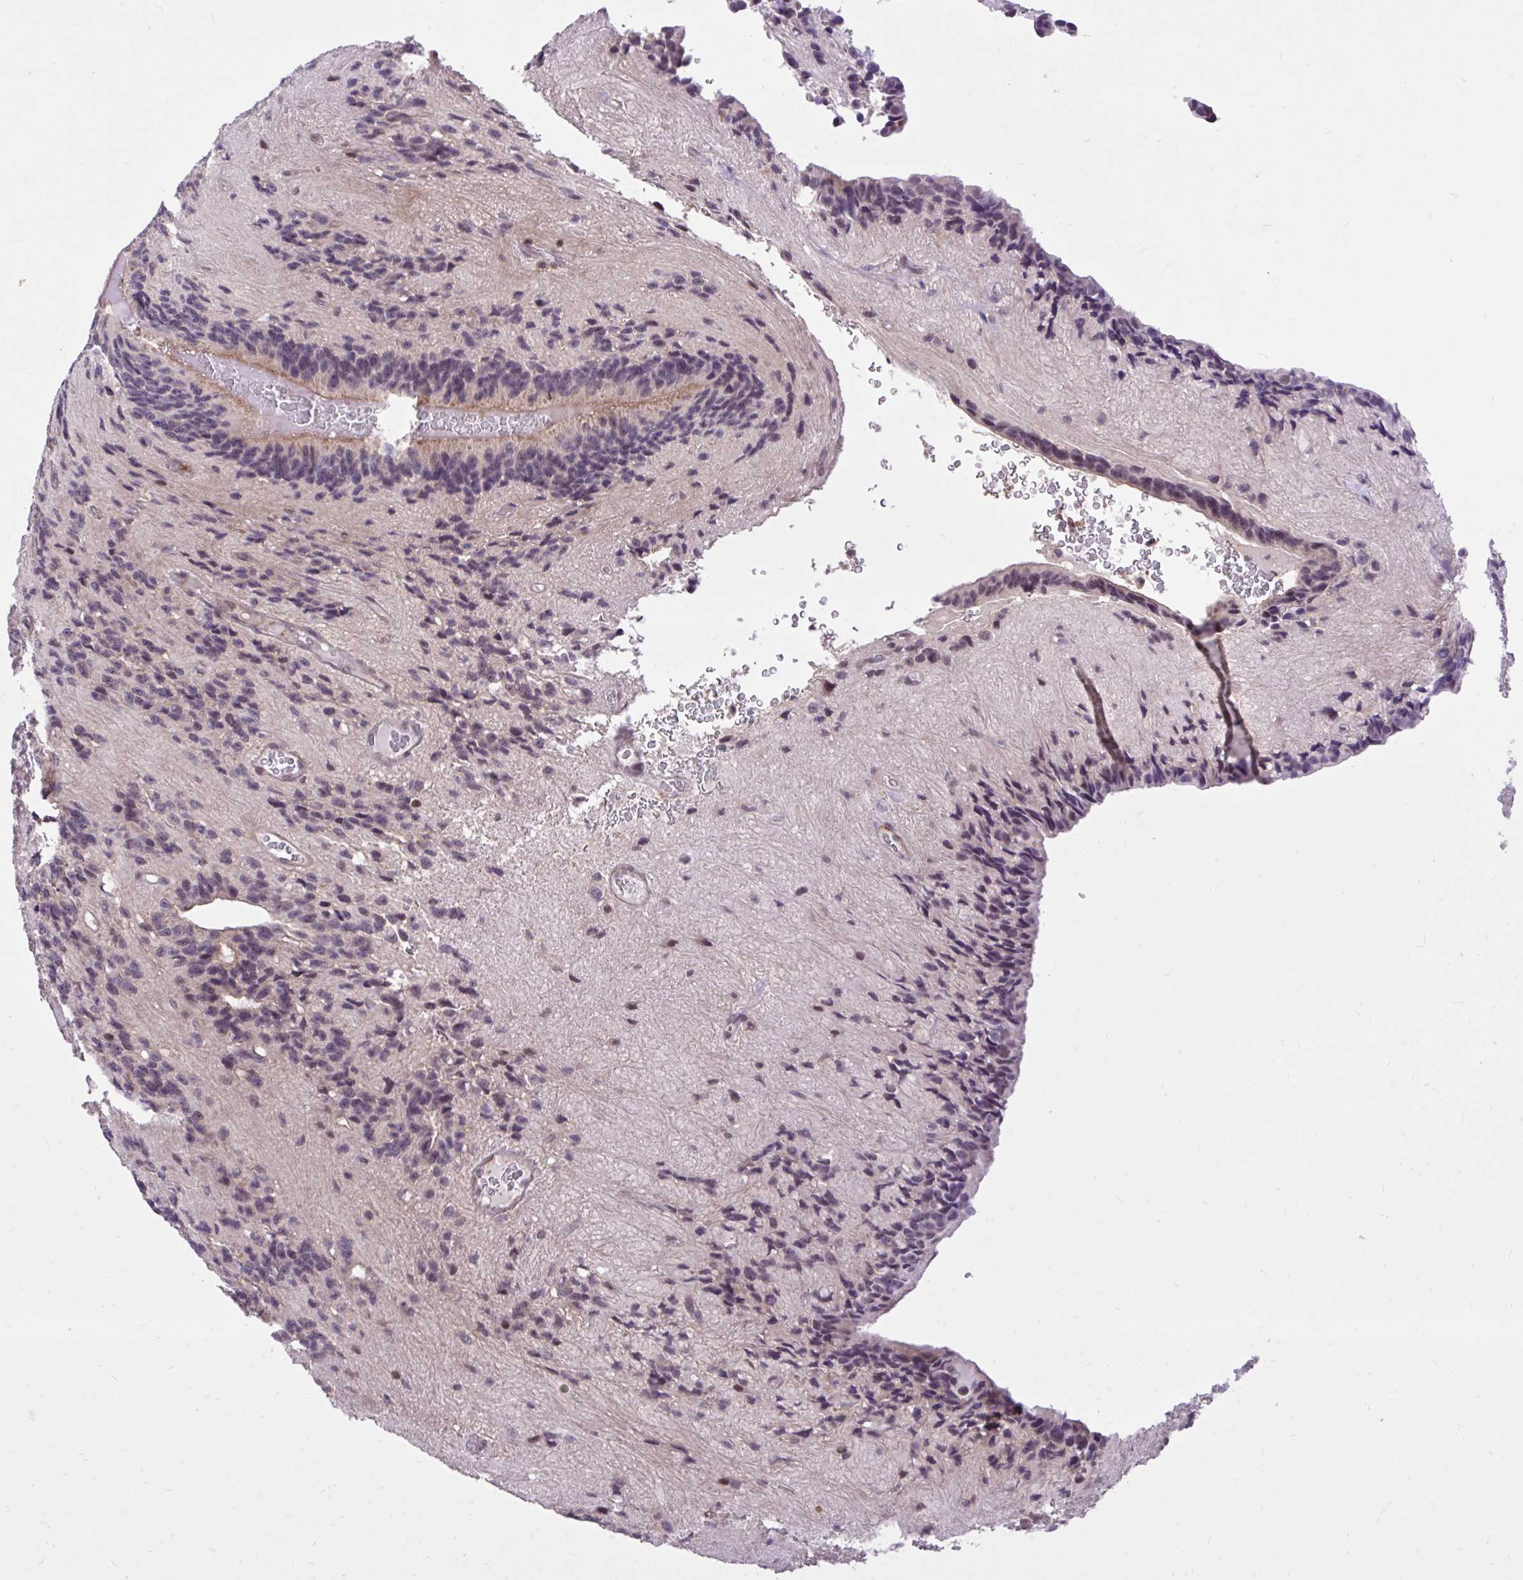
{"staining": {"intensity": "negative", "quantity": "none", "location": "none"}, "tissue": "glioma", "cell_type": "Tumor cells", "image_type": "cancer", "snomed": [{"axis": "morphology", "description": "Glioma, malignant, Low grade"}, {"axis": "topography", "description": "Brain"}], "caption": "The micrograph shows no staining of tumor cells in malignant glioma (low-grade).", "gene": "IGFL2", "patient": {"sex": "male", "age": 31}}